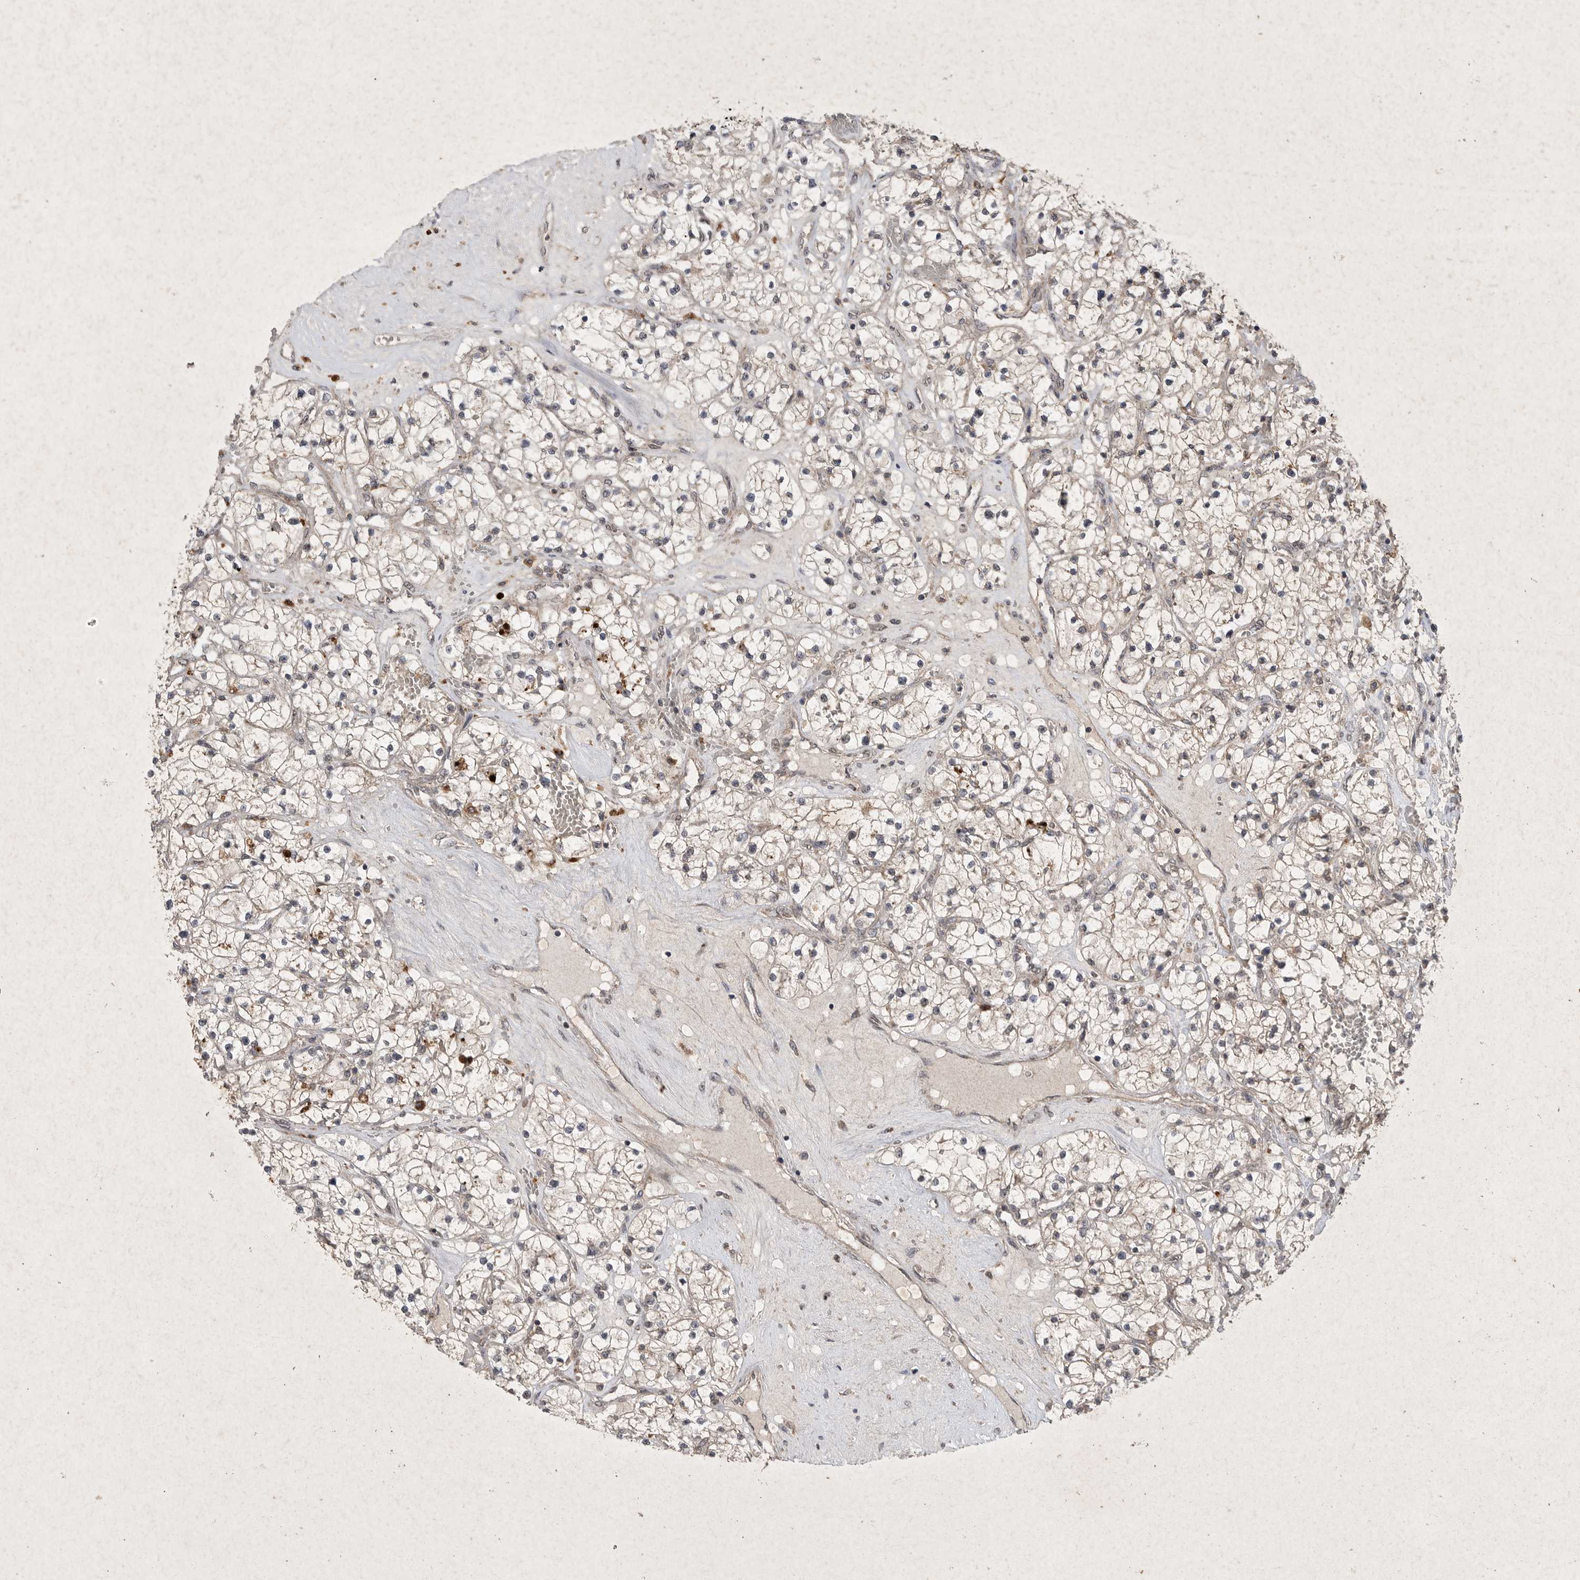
{"staining": {"intensity": "negative", "quantity": "none", "location": "none"}, "tissue": "renal cancer", "cell_type": "Tumor cells", "image_type": "cancer", "snomed": [{"axis": "morphology", "description": "Normal tissue, NOS"}, {"axis": "morphology", "description": "Adenocarcinoma, NOS"}, {"axis": "topography", "description": "Kidney"}], "caption": "Photomicrograph shows no protein positivity in tumor cells of renal adenocarcinoma tissue.", "gene": "DDR1", "patient": {"sex": "male", "age": 68}}